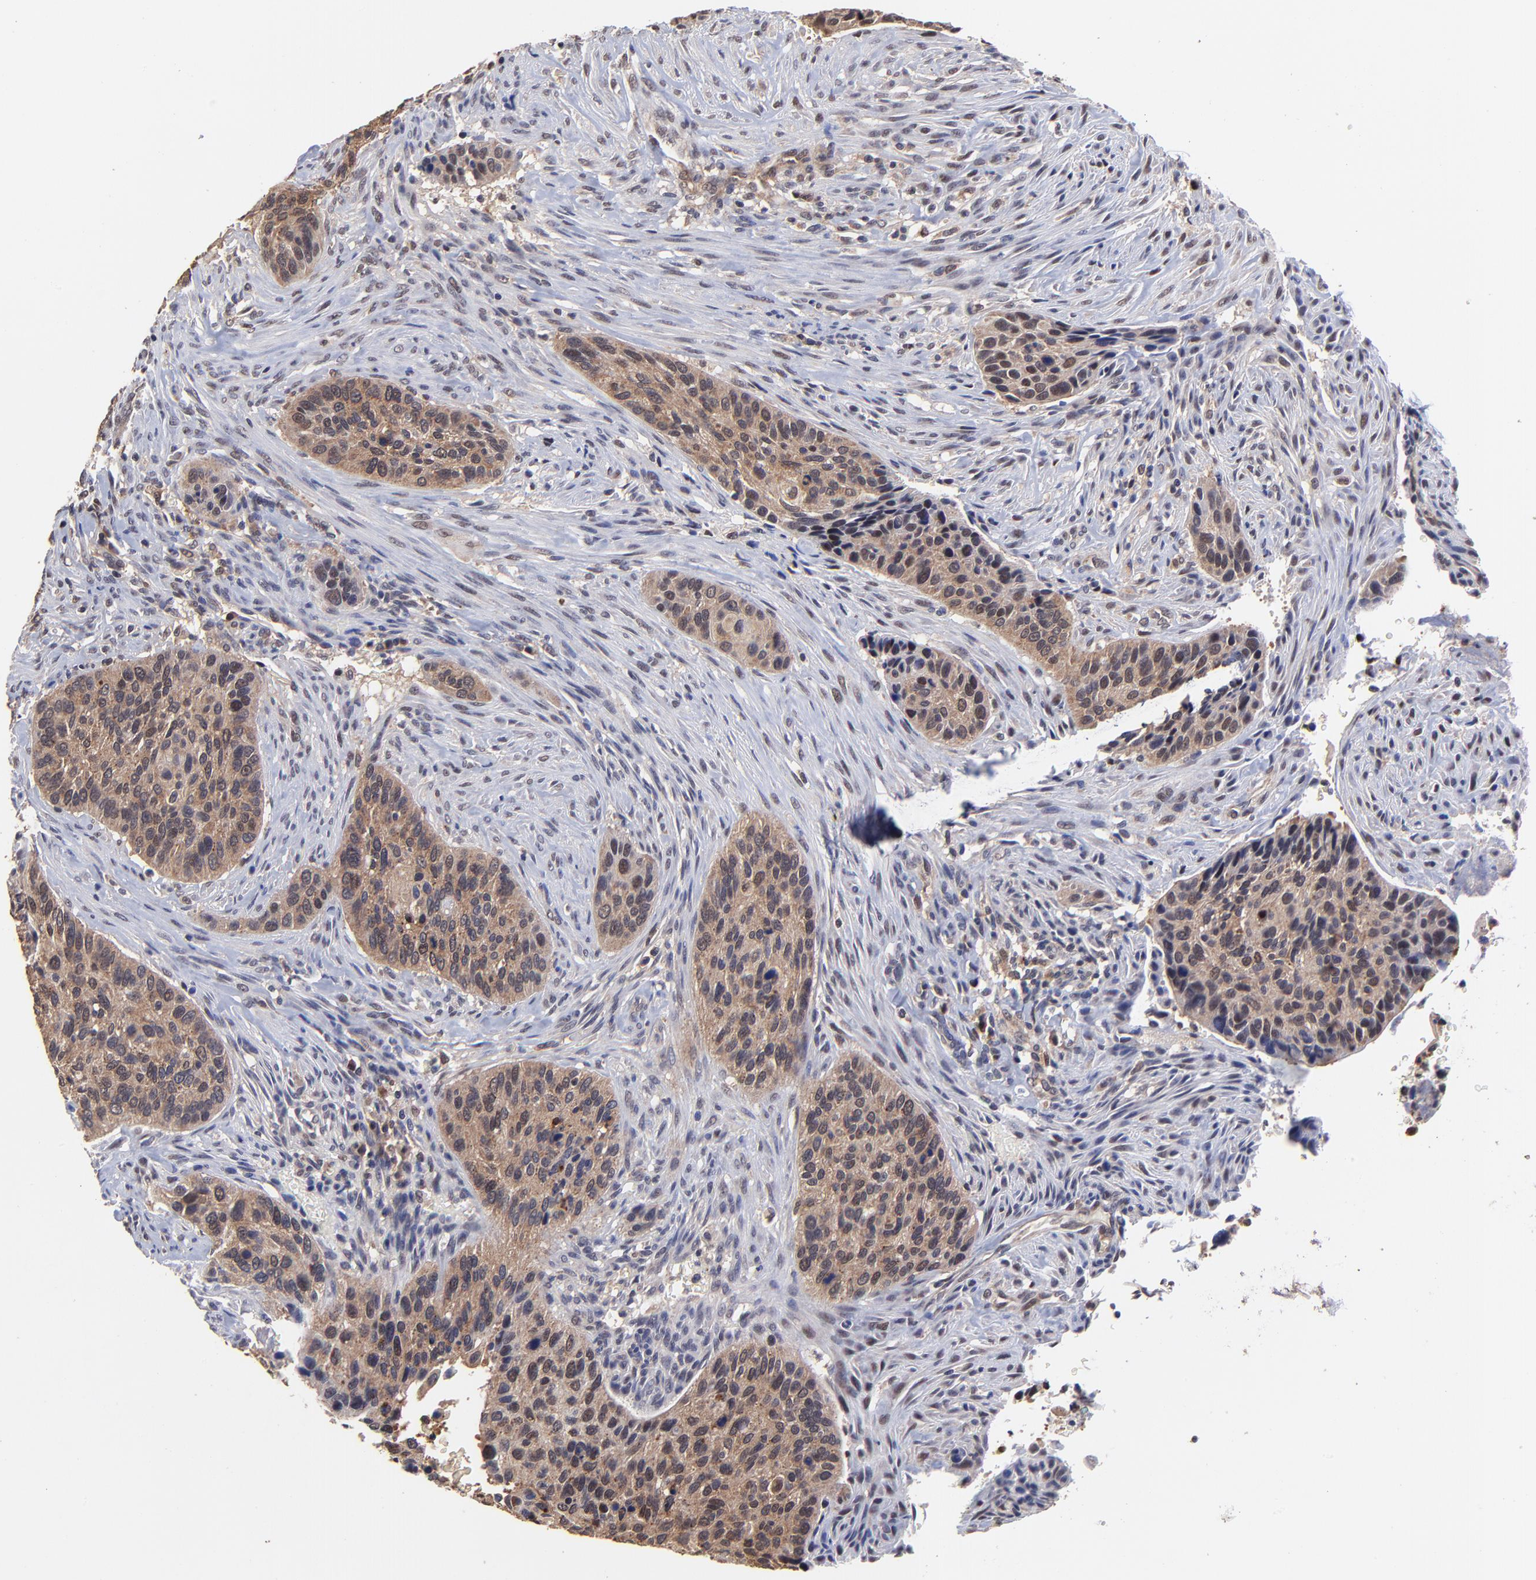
{"staining": {"intensity": "moderate", "quantity": ">75%", "location": "cytoplasmic/membranous"}, "tissue": "cervical cancer", "cell_type": "Tumor cells", "image_type": "cancer", "snomed": [{"axis": "morphology", "description": "Adenocarcinoma, NOS"}, {"axis": "topography", "description": "Cervix"}], "caption": "Approximately >75% of tumor cells in human cervical cancer (adenocarcinoma) exhibit moderate cytoplasmic/membranous protein positivity as visualized by brown immunohistochemical staining.", "gene": "PSMA6", "patient": {"sex": "female", "age": 29}}